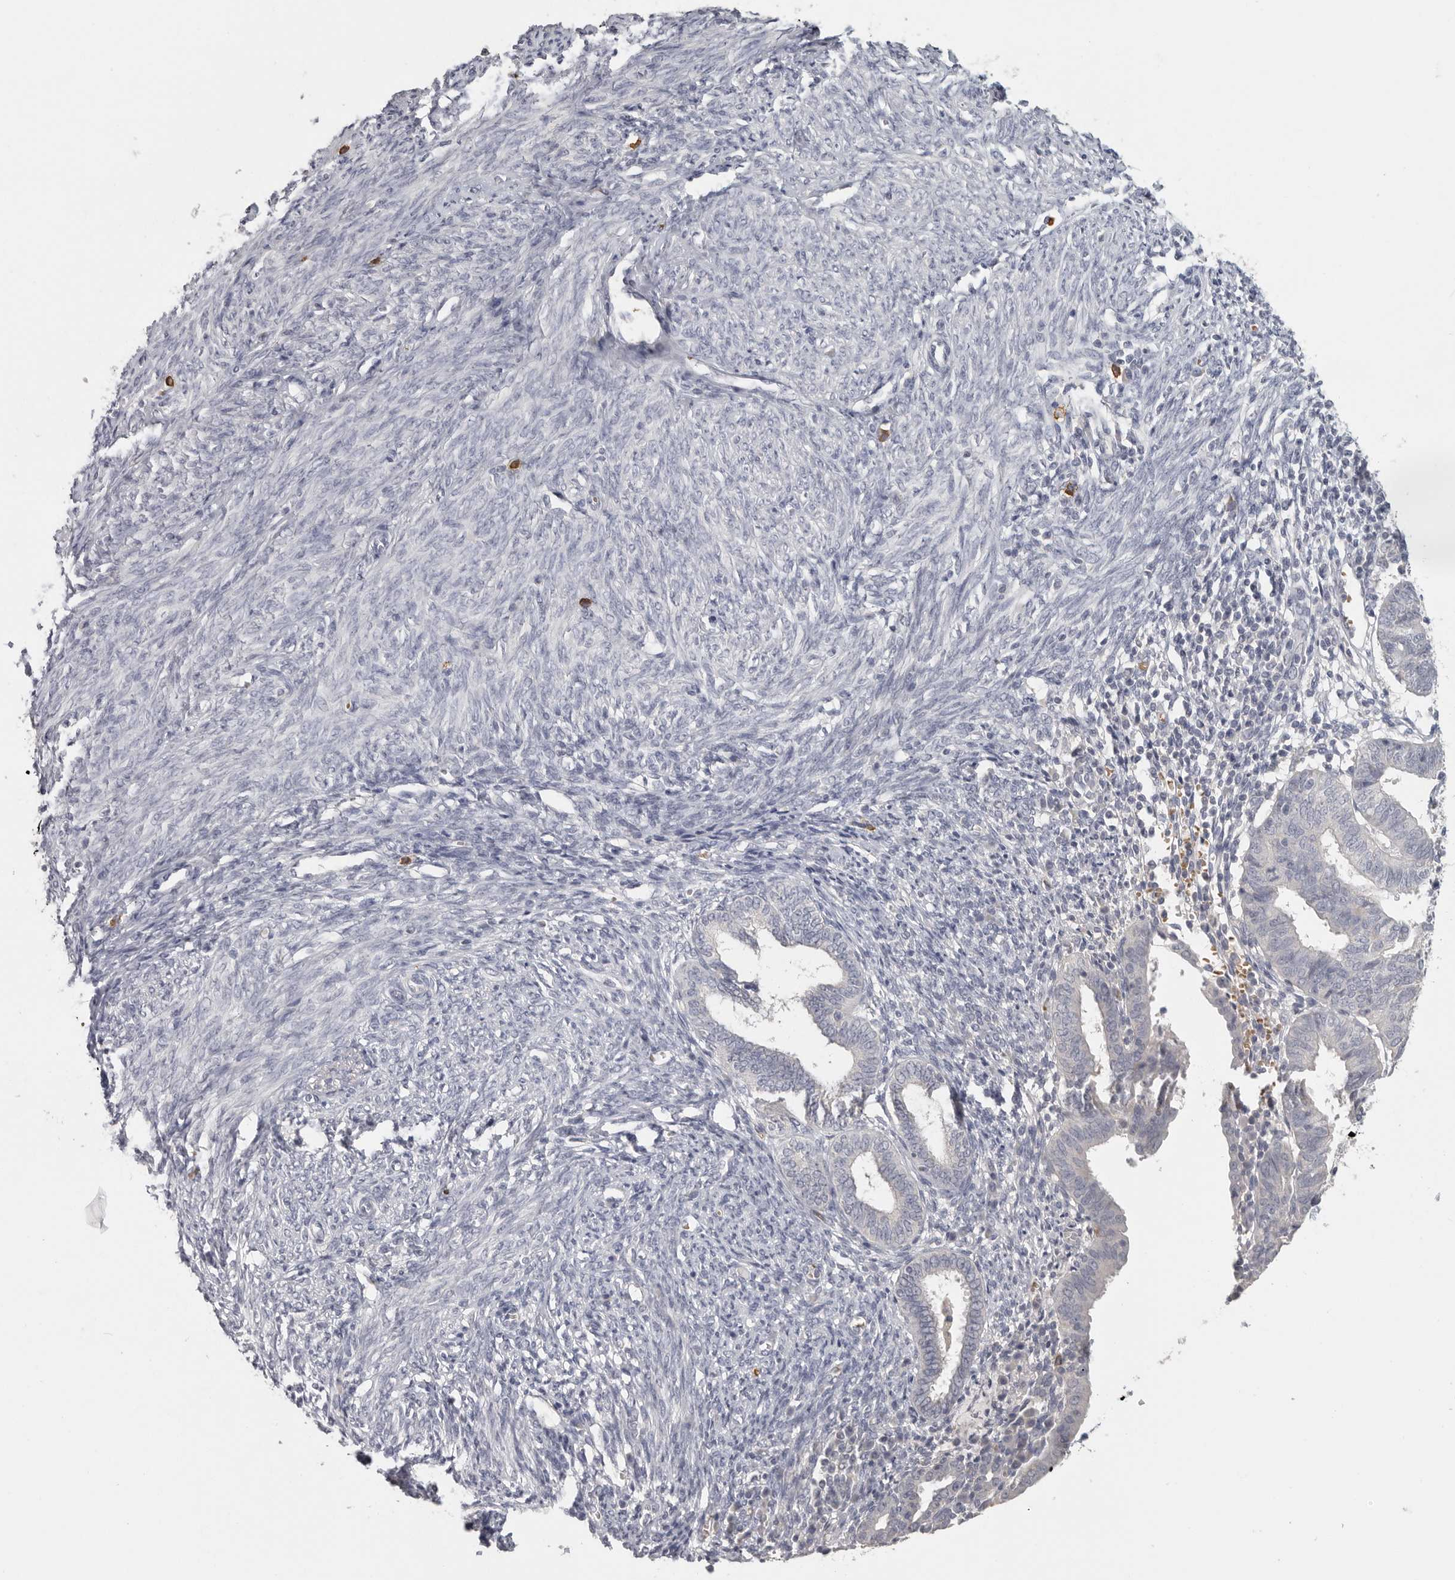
{"staining": {"intensity": "negative", "quantity": "none", "location": "none"}, "tissue": "endometrial cancer", "cell_type": "Tumor cells", "image_type": "cancer", "snomed": [{"axis": "morphology", "description": "Adenocarcinoma, NOS"}, {"axis": "topography", "description": "Uterus"}], "caption": "This image is of endometrial cancer (adenocarcinoma) stained with immunohistochemistry to label a protein in brown with the nuclei are counter-stained blue. There is no positivity in tumor cells.", "gene": "DNAJC11", "patient": {"sex": "female", "age": 77}}